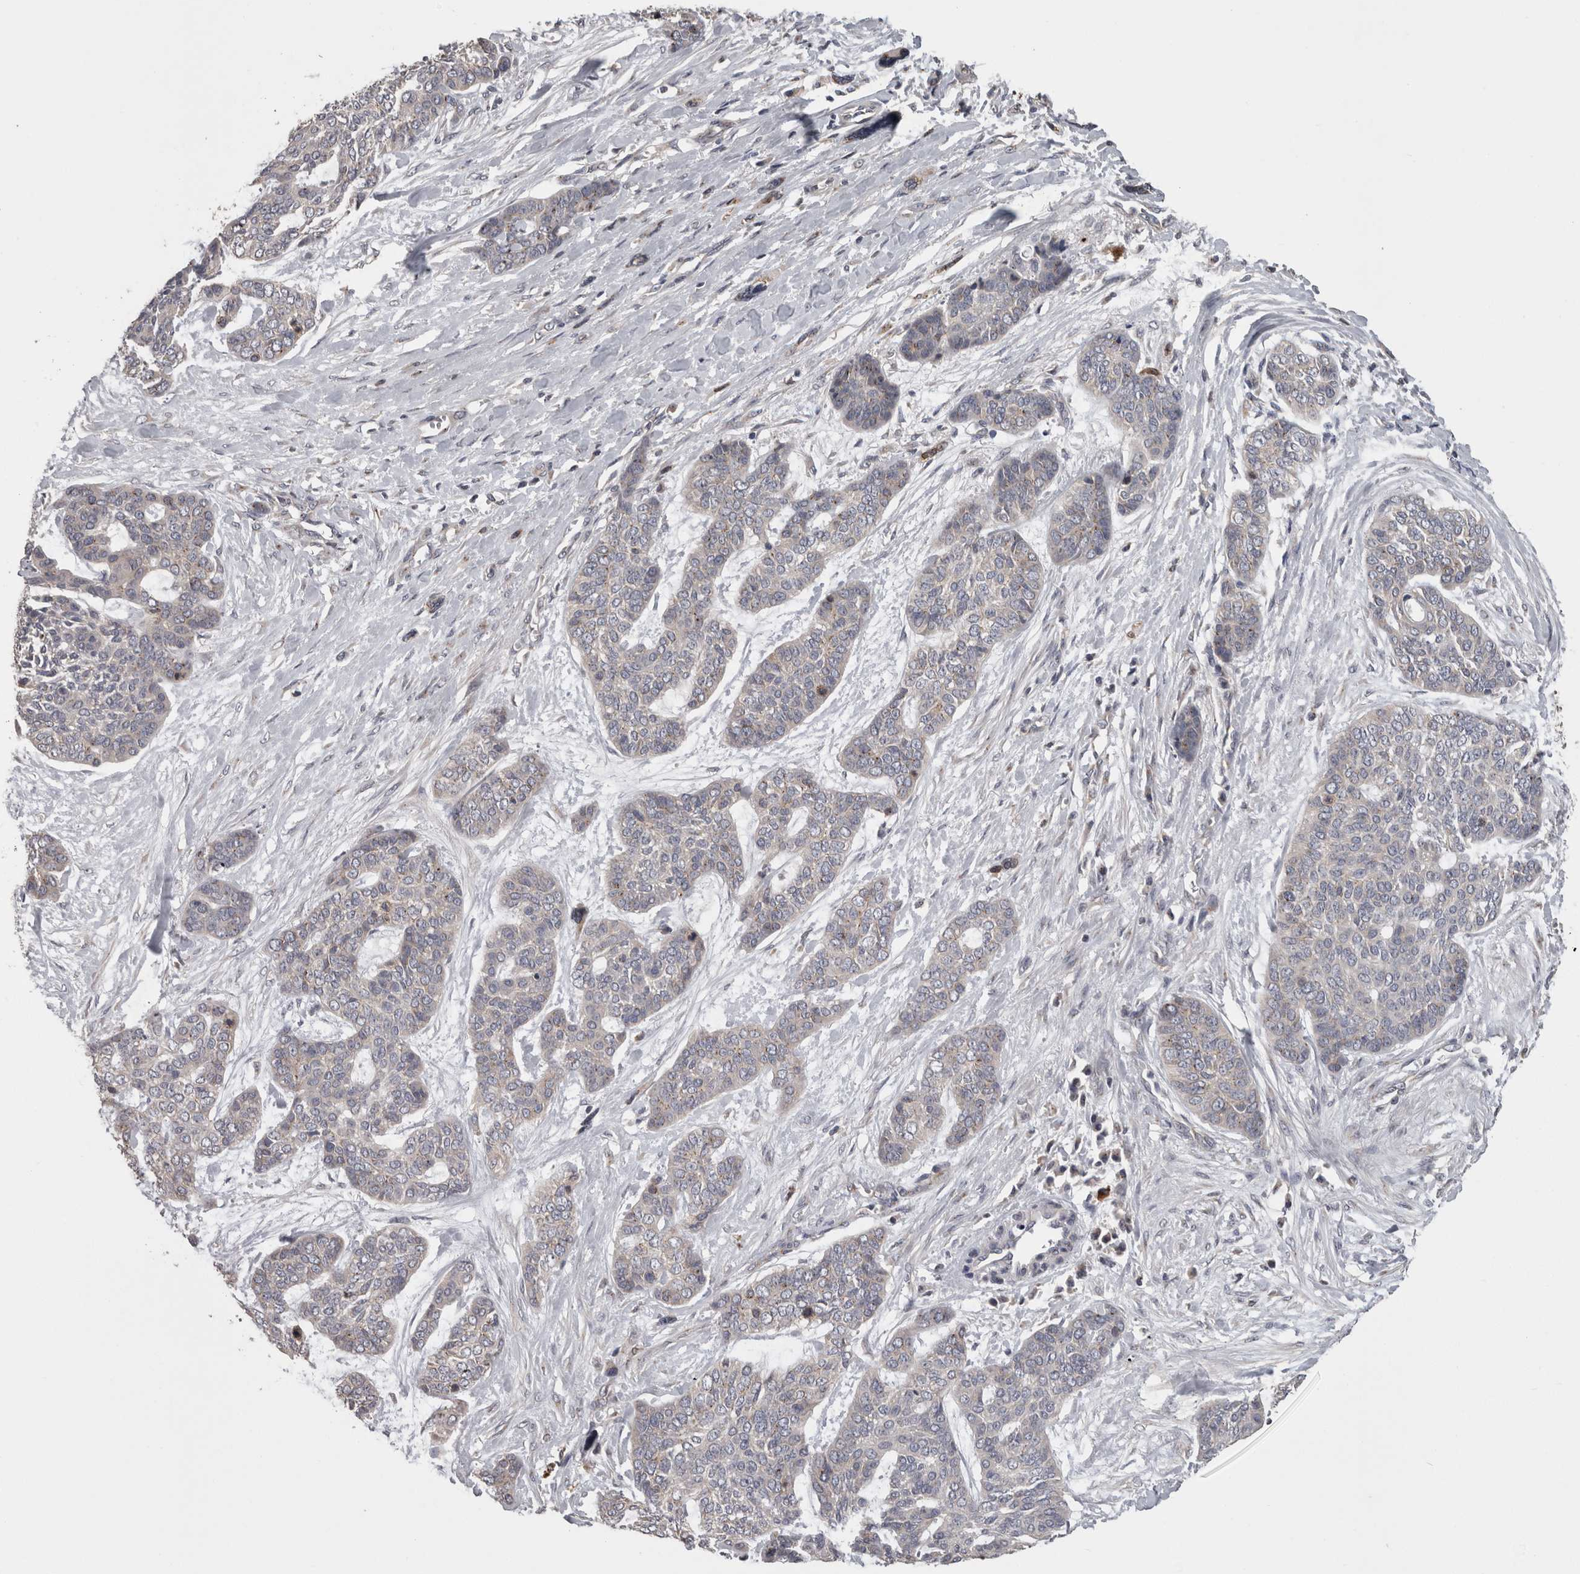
{"staining": {"intensity": "negative", "quantity": "none", "location": "none"}, "tissue": "skin cancer", "cell_type": "Tumor cells", "image_type": "cancer", "snomed": [{"axis": "morphology", "description": "Basal cell carcinoma"}, {"axis": "topography", "description": "Skin"}], "caption": "A photomicrograph of skin cancer stained for a protein shows no brown staining in tumor cells.", "gene": "PCM1", "patient": {"sex": "female", "age": 64}}